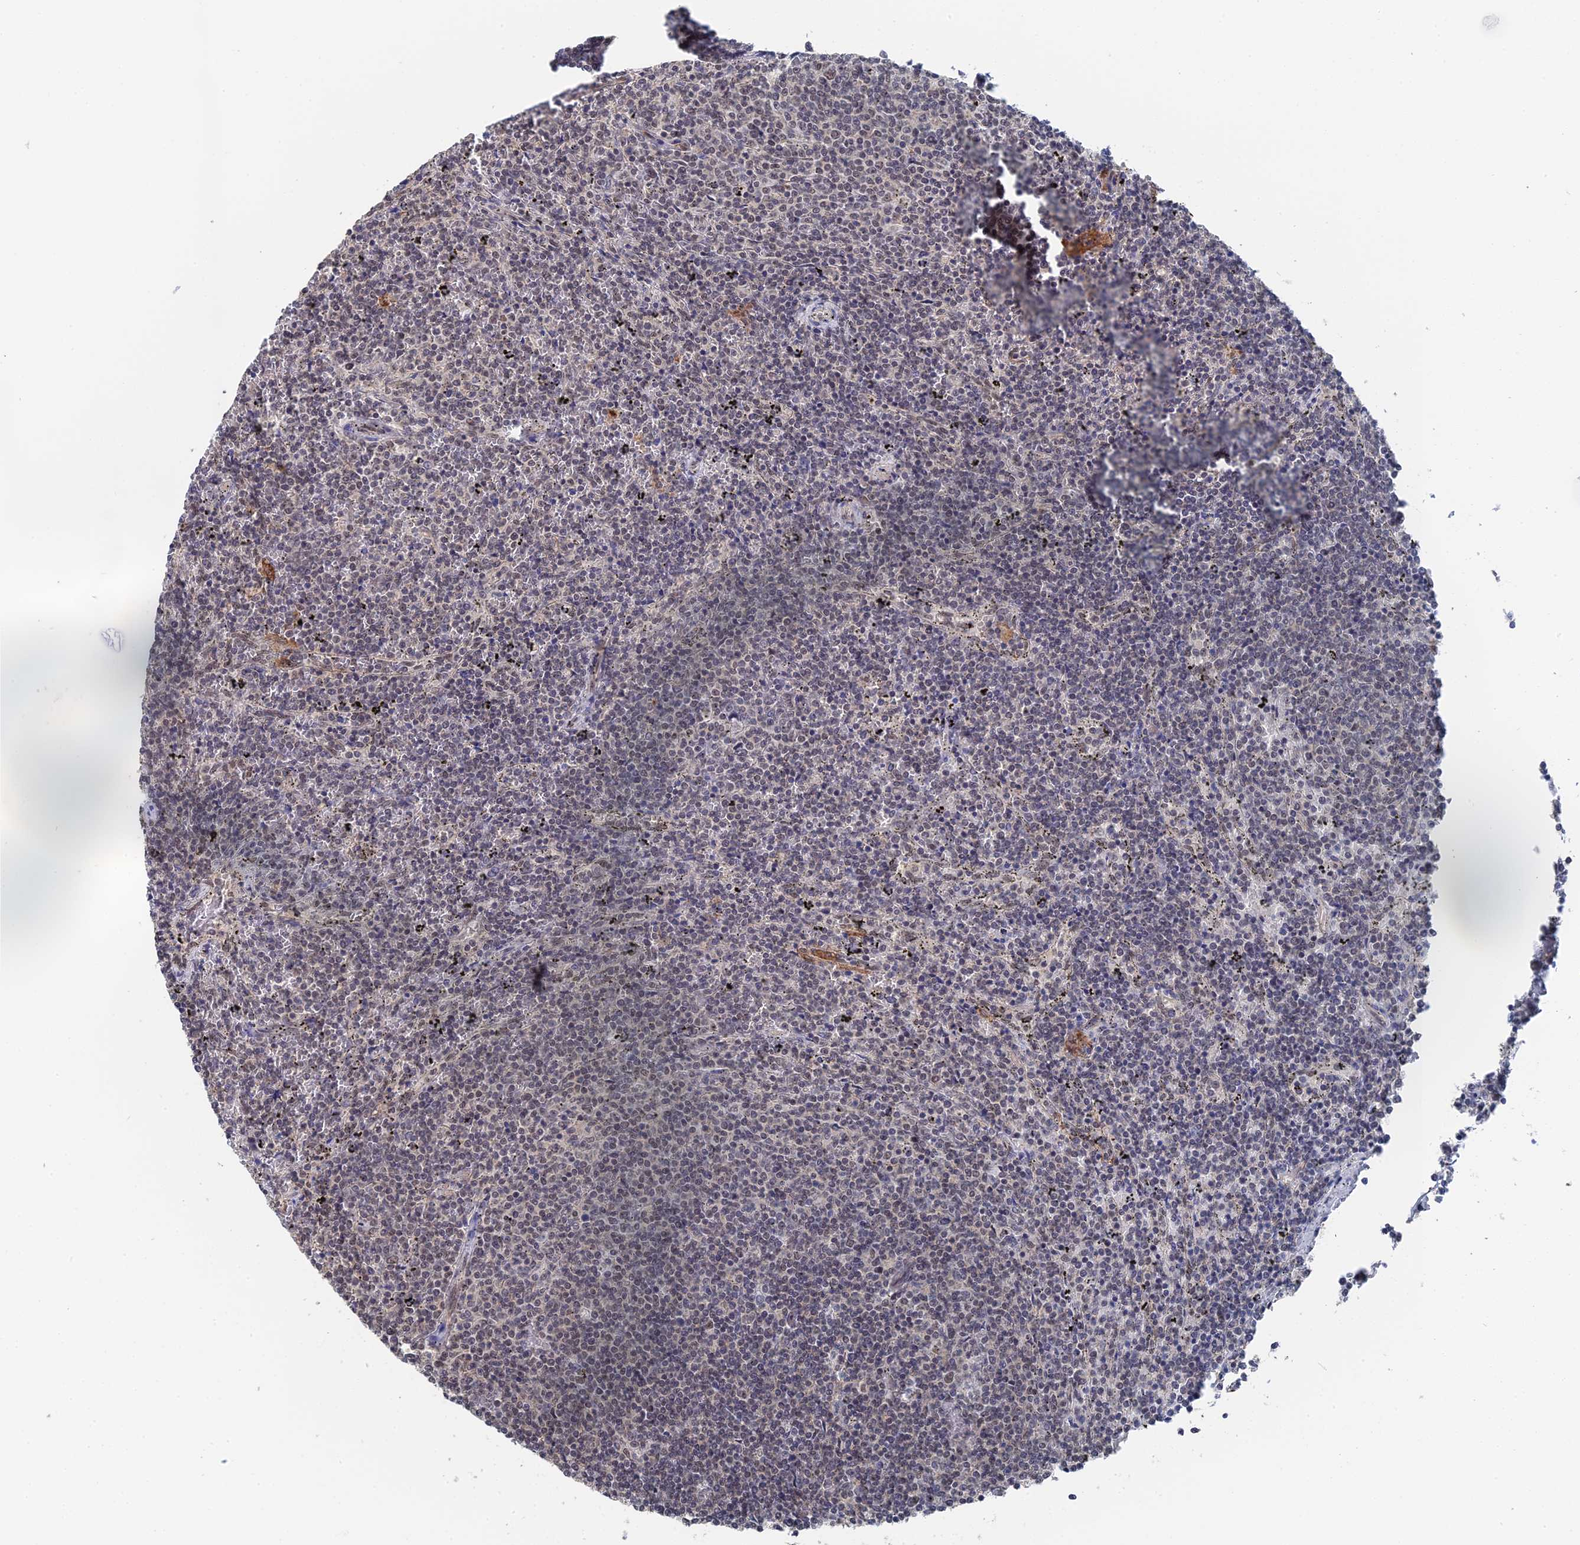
{"staining": {"intensity": "weak", "quantity": "25%-75%", "location": "nuclear"}, "tissue": "lymphoma", "cell_type": "Tumor cells", "image_type": "cancer", "snomed": [{"axis": "morphology", "description": "Malignant lymphoma, non-Hodgkin's type, Low grade"}, {"axis": "topography", "description": "Spleen"}], "caption": "Tumor cells exhibit weak nuclear positivity in approximately 25%-75% of cells in malignant lymphoma, non-Hodgkin's type (low-grade). (Stains: DAB (3,3'-diaminobenzidine) in brown, nuclei in blue, Microscopy: brightfield microscopy at high magnification).", "gene": "TSSC4", "patient": {"sex": "female", "age": 50}}